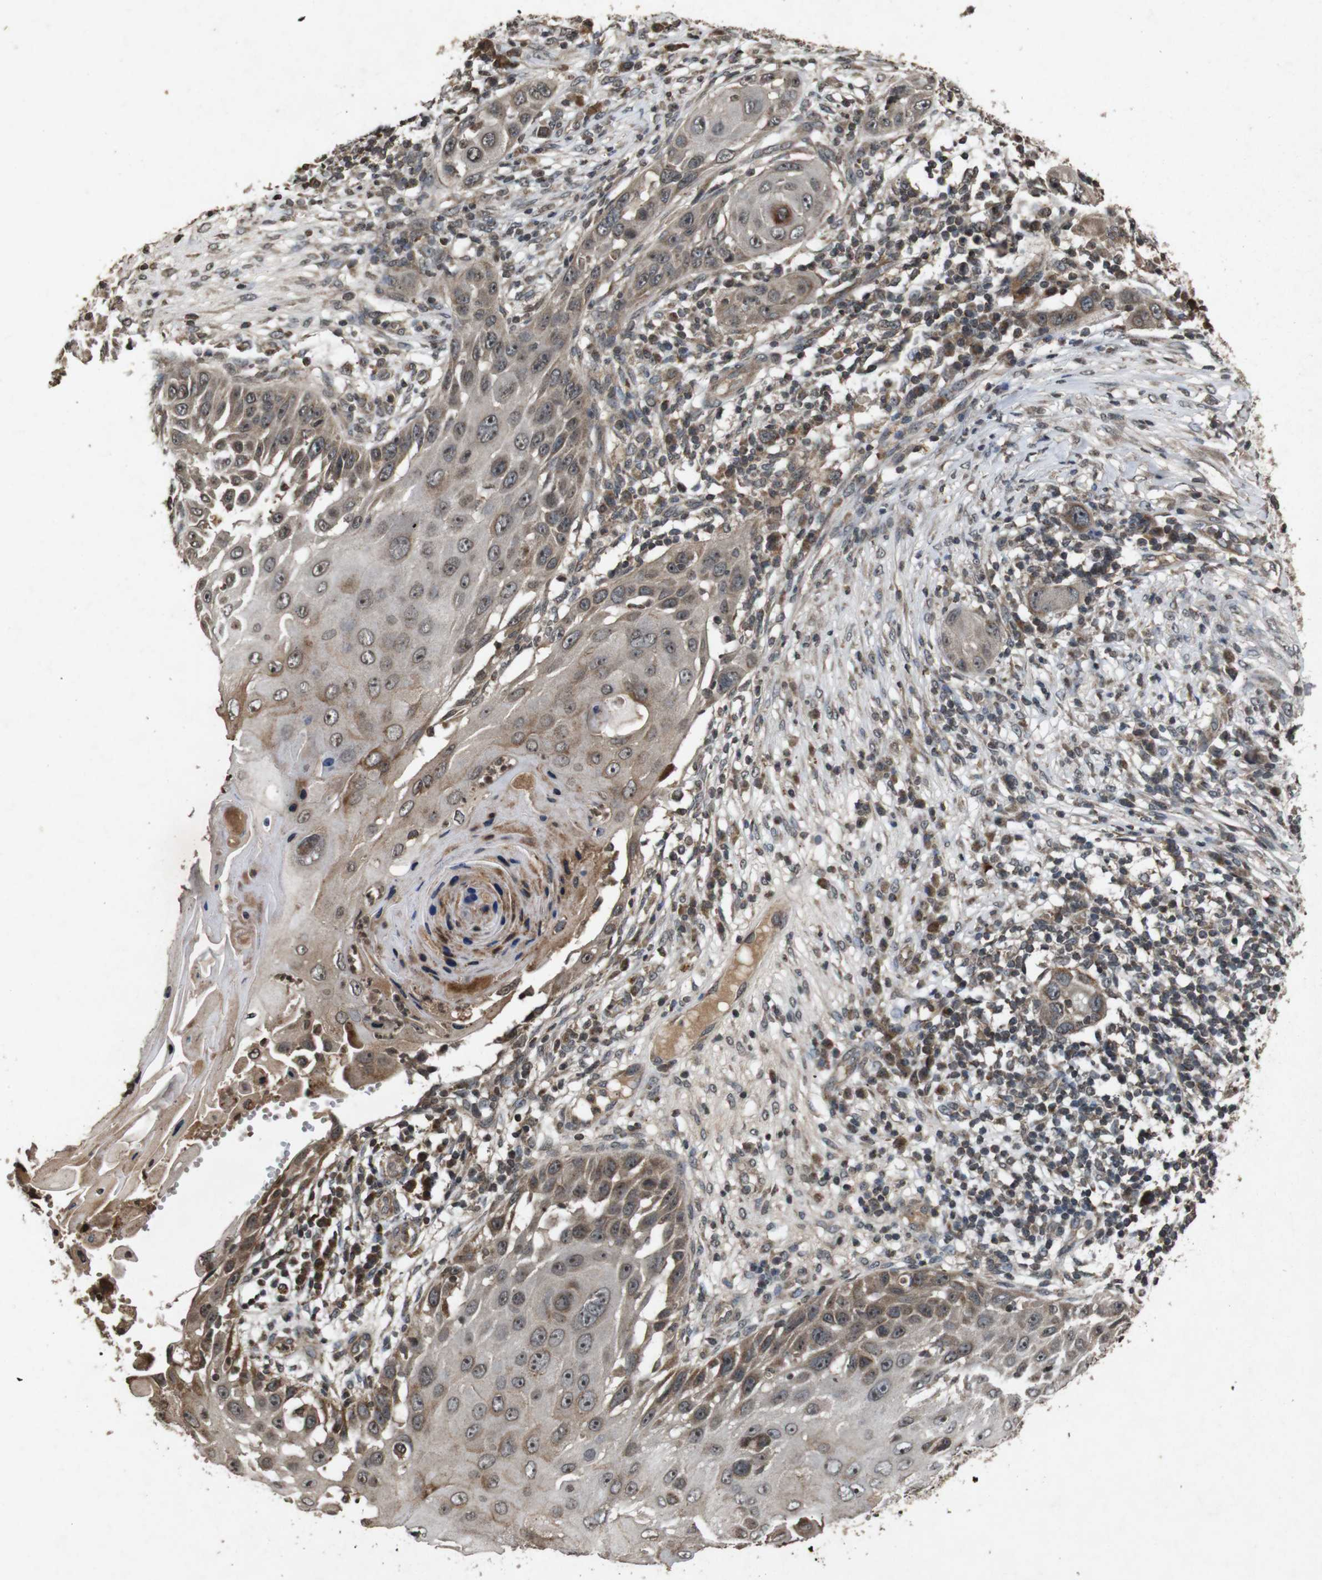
{"staining": {"intensity": "moderate", "quantity": "25%-75%", "location": "cytoplasmic/membranous,nuclear"}, "tissue": "skin cancer", "cell_type": "Tumor cells", "image_type": "cancer", "snomed": [{"axis": "morphology", "description": "Squamous cell carcinoma, NOS"}, {"axis": "topography", "description": "Skin"}], "caption": "A medium amount of moderate cytoplasmic/membranous and nuclear positivity is identified in about 25%-75% of tumor cells in skin squamous cell carcinoma tissue.", "gene": "SORL1", "patient": {"sex": "female", "age": 44}}